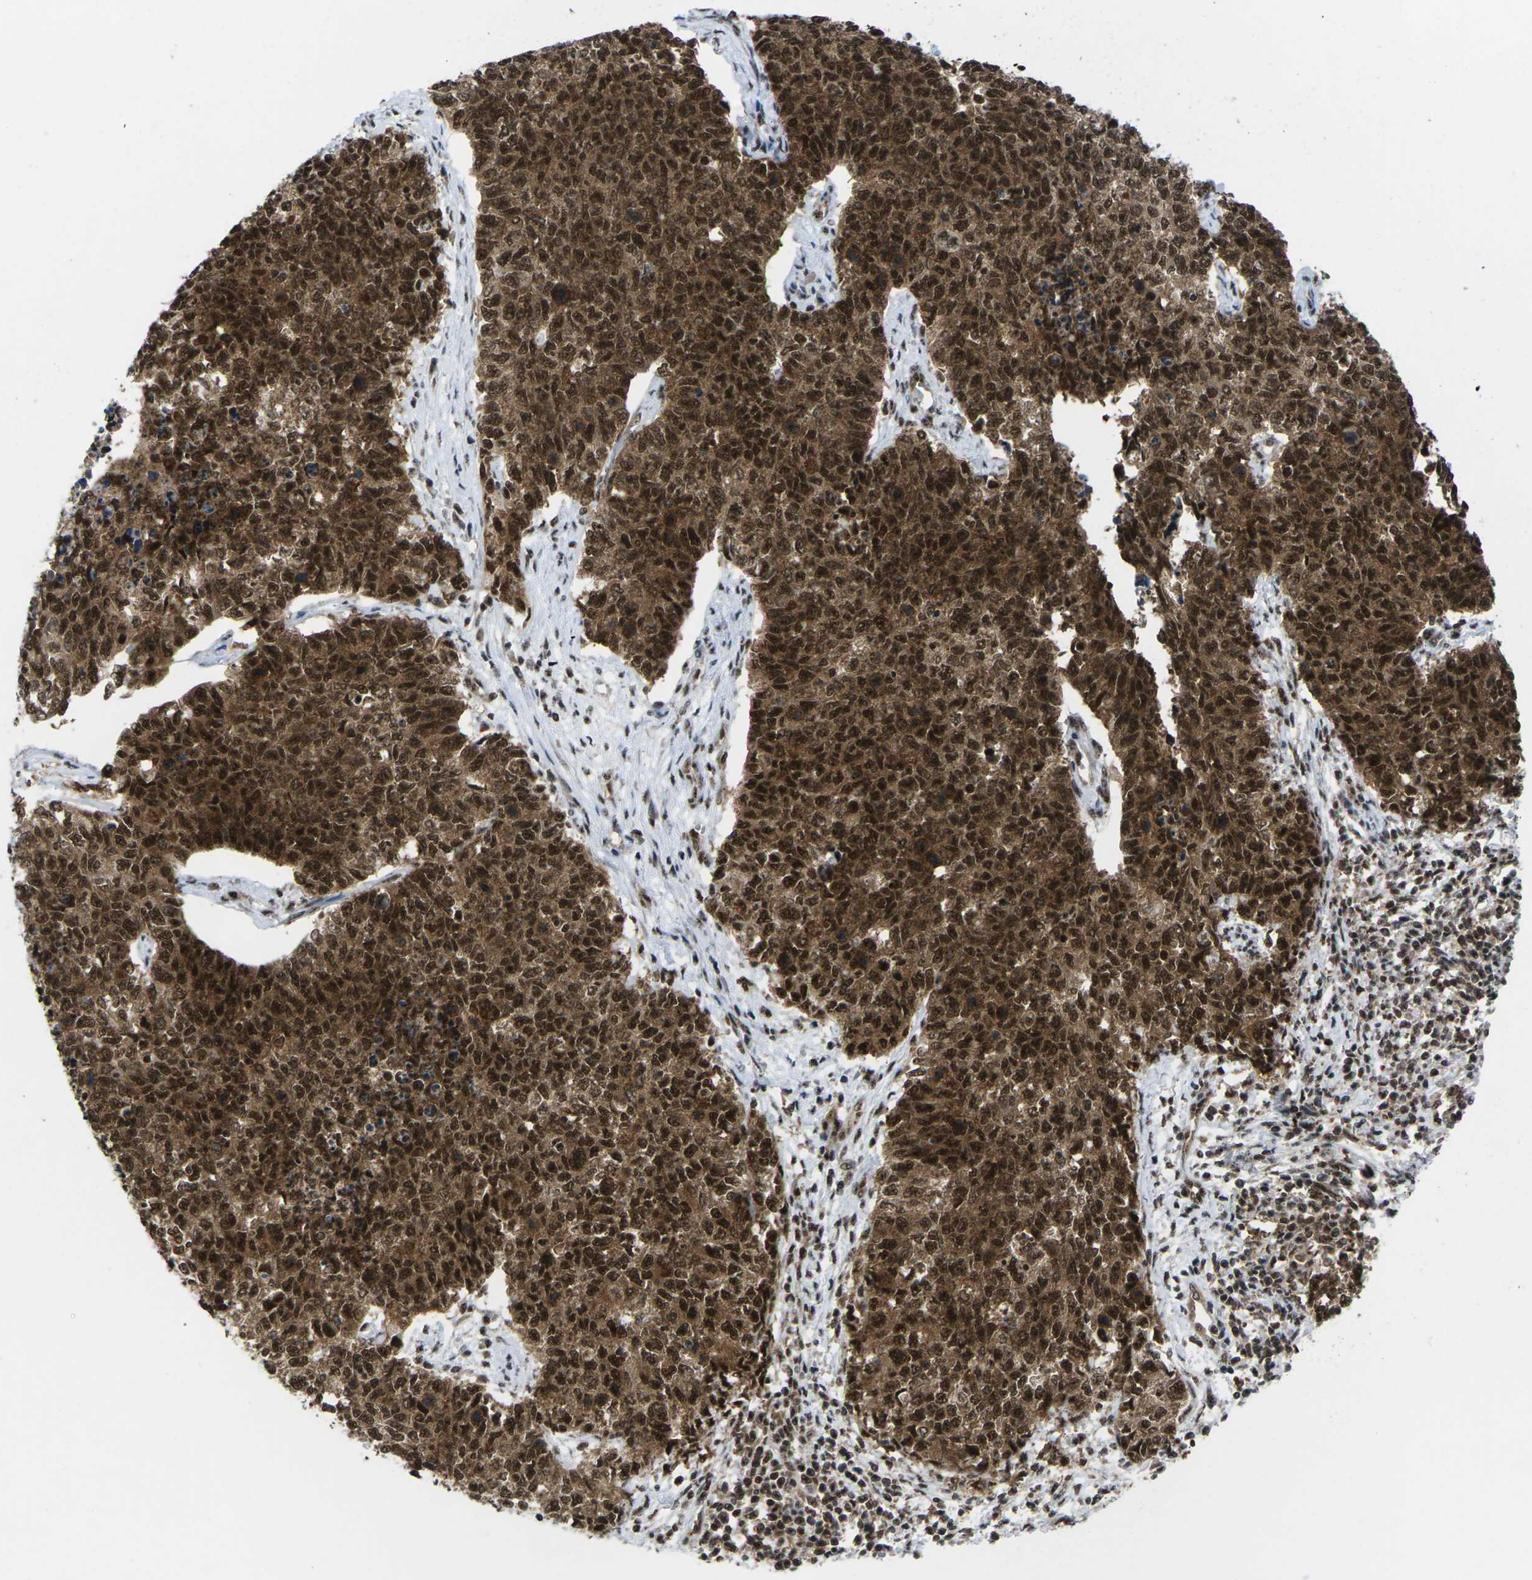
{"staining": {"intensity": "strong", "quantity": ">75%", "location": "cytoplasmic/membranous,nuclear"}, "tissue": "cervical cancer", "cell_type": "Tumor cells", "image_type": "cancer", "snomed": [{"axis": "morphology", "description": "Squamous cell carcinoma, NOS"}, {"axis": "topography", "description": "Cervix"}], "caption": "Immunohistochemical staining of cervical squamous cell carcinoma exhibits high levels of strong cytoplasmic/membranous and nuclear expression in approximately >75% of tumor cells.", "gene": "MAGOH", "patient": {"sex": "female", "age": 63}}